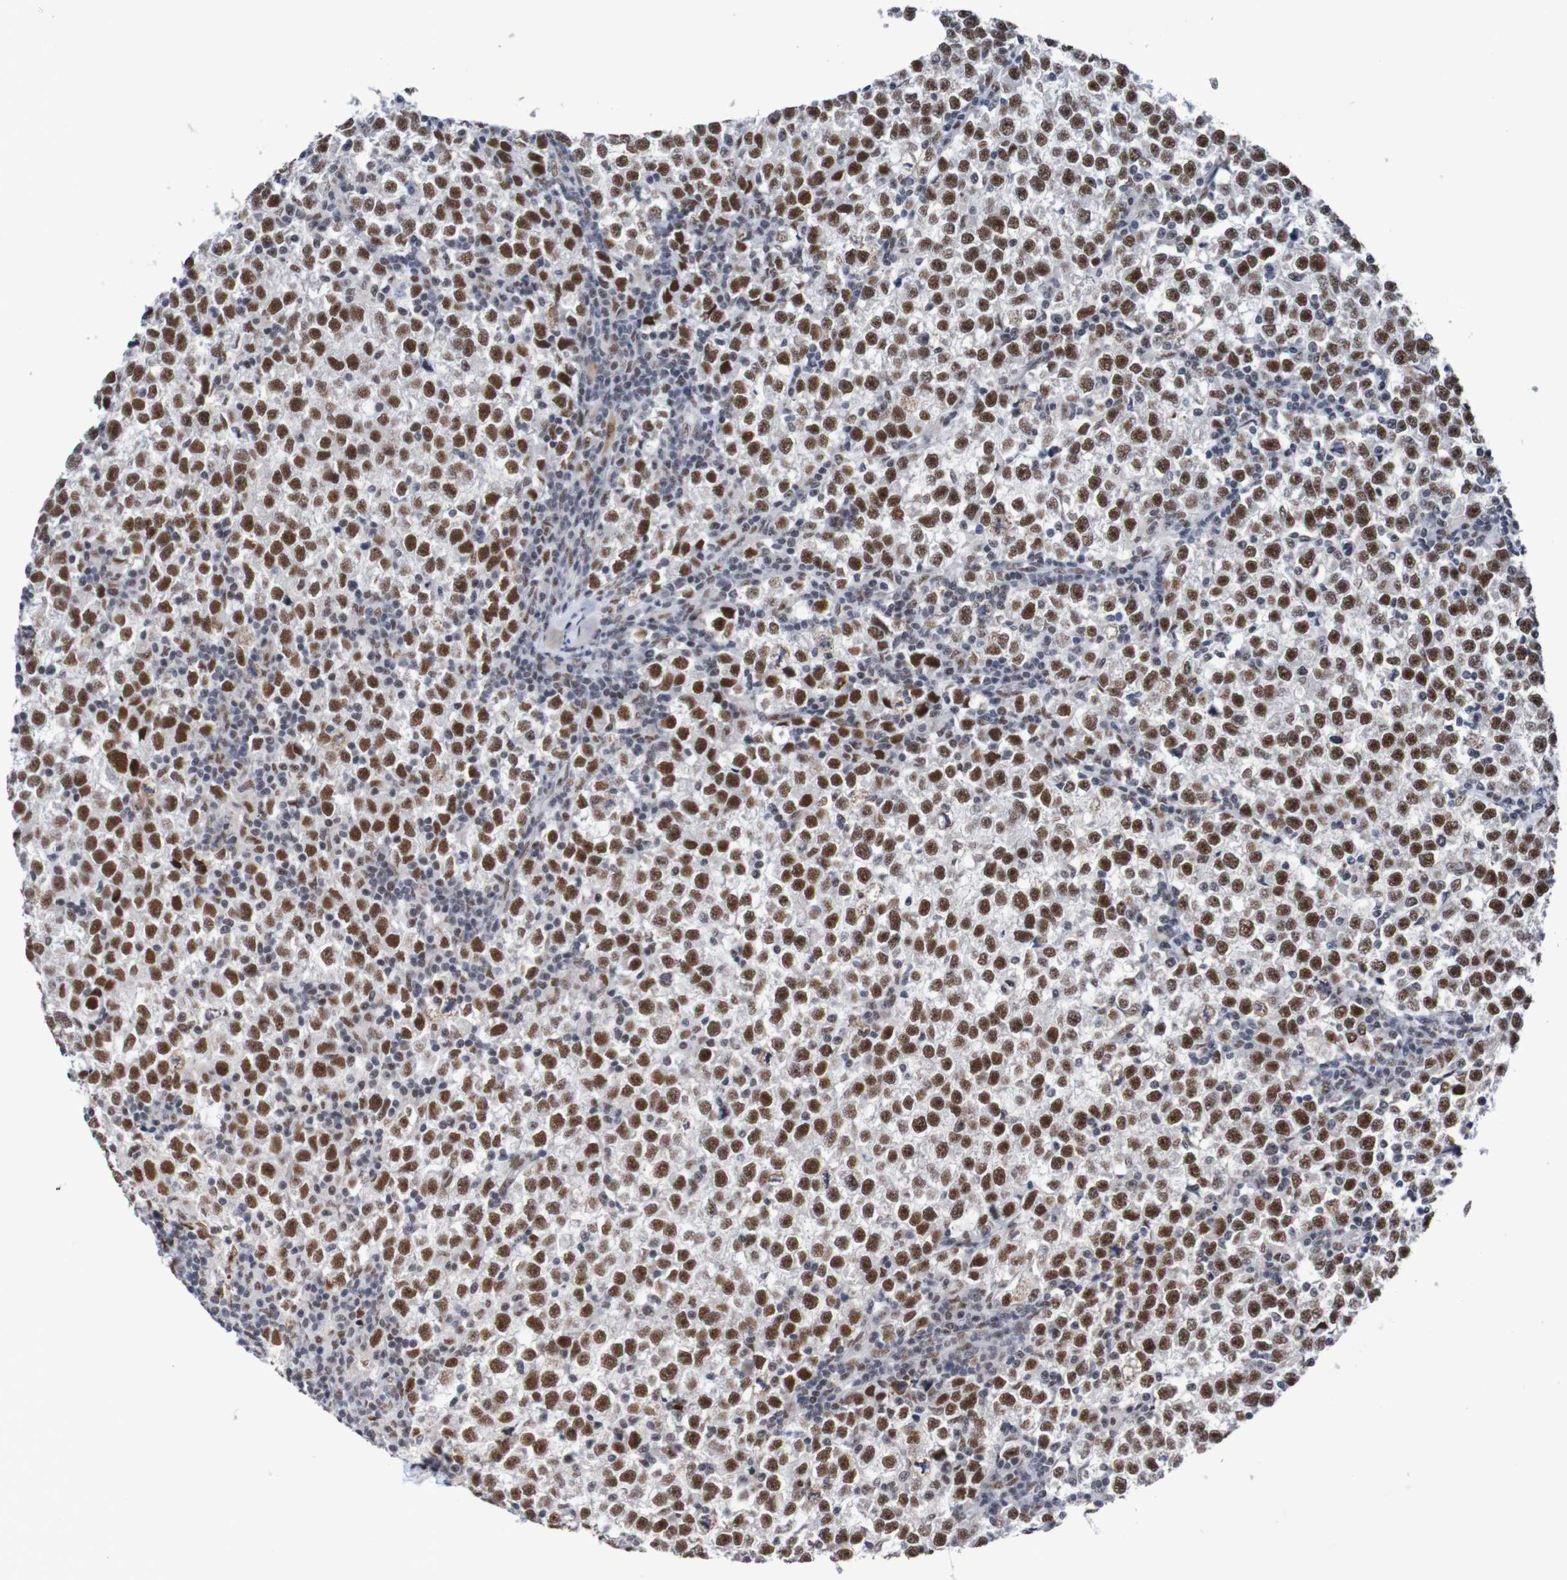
{"staining": {"intensity": "strong", "quantity": ">75%", "location": "nuclear"}, "tissue": "testis cancer", "cell_type": "Tumor cells", "image_type": "cancer", "snomed": [{"axis": "morphology", "description": "Seminoma, NOS"}, {"axis": "topography", "description": "Testis"}], "caption": "The micrograph reveals a brown stain indicating the presence of a protein in the nuclear of tumor cells in testis cancer.", "gene": "CDC5L", "patient": {"sex": "male", "age": 43}}